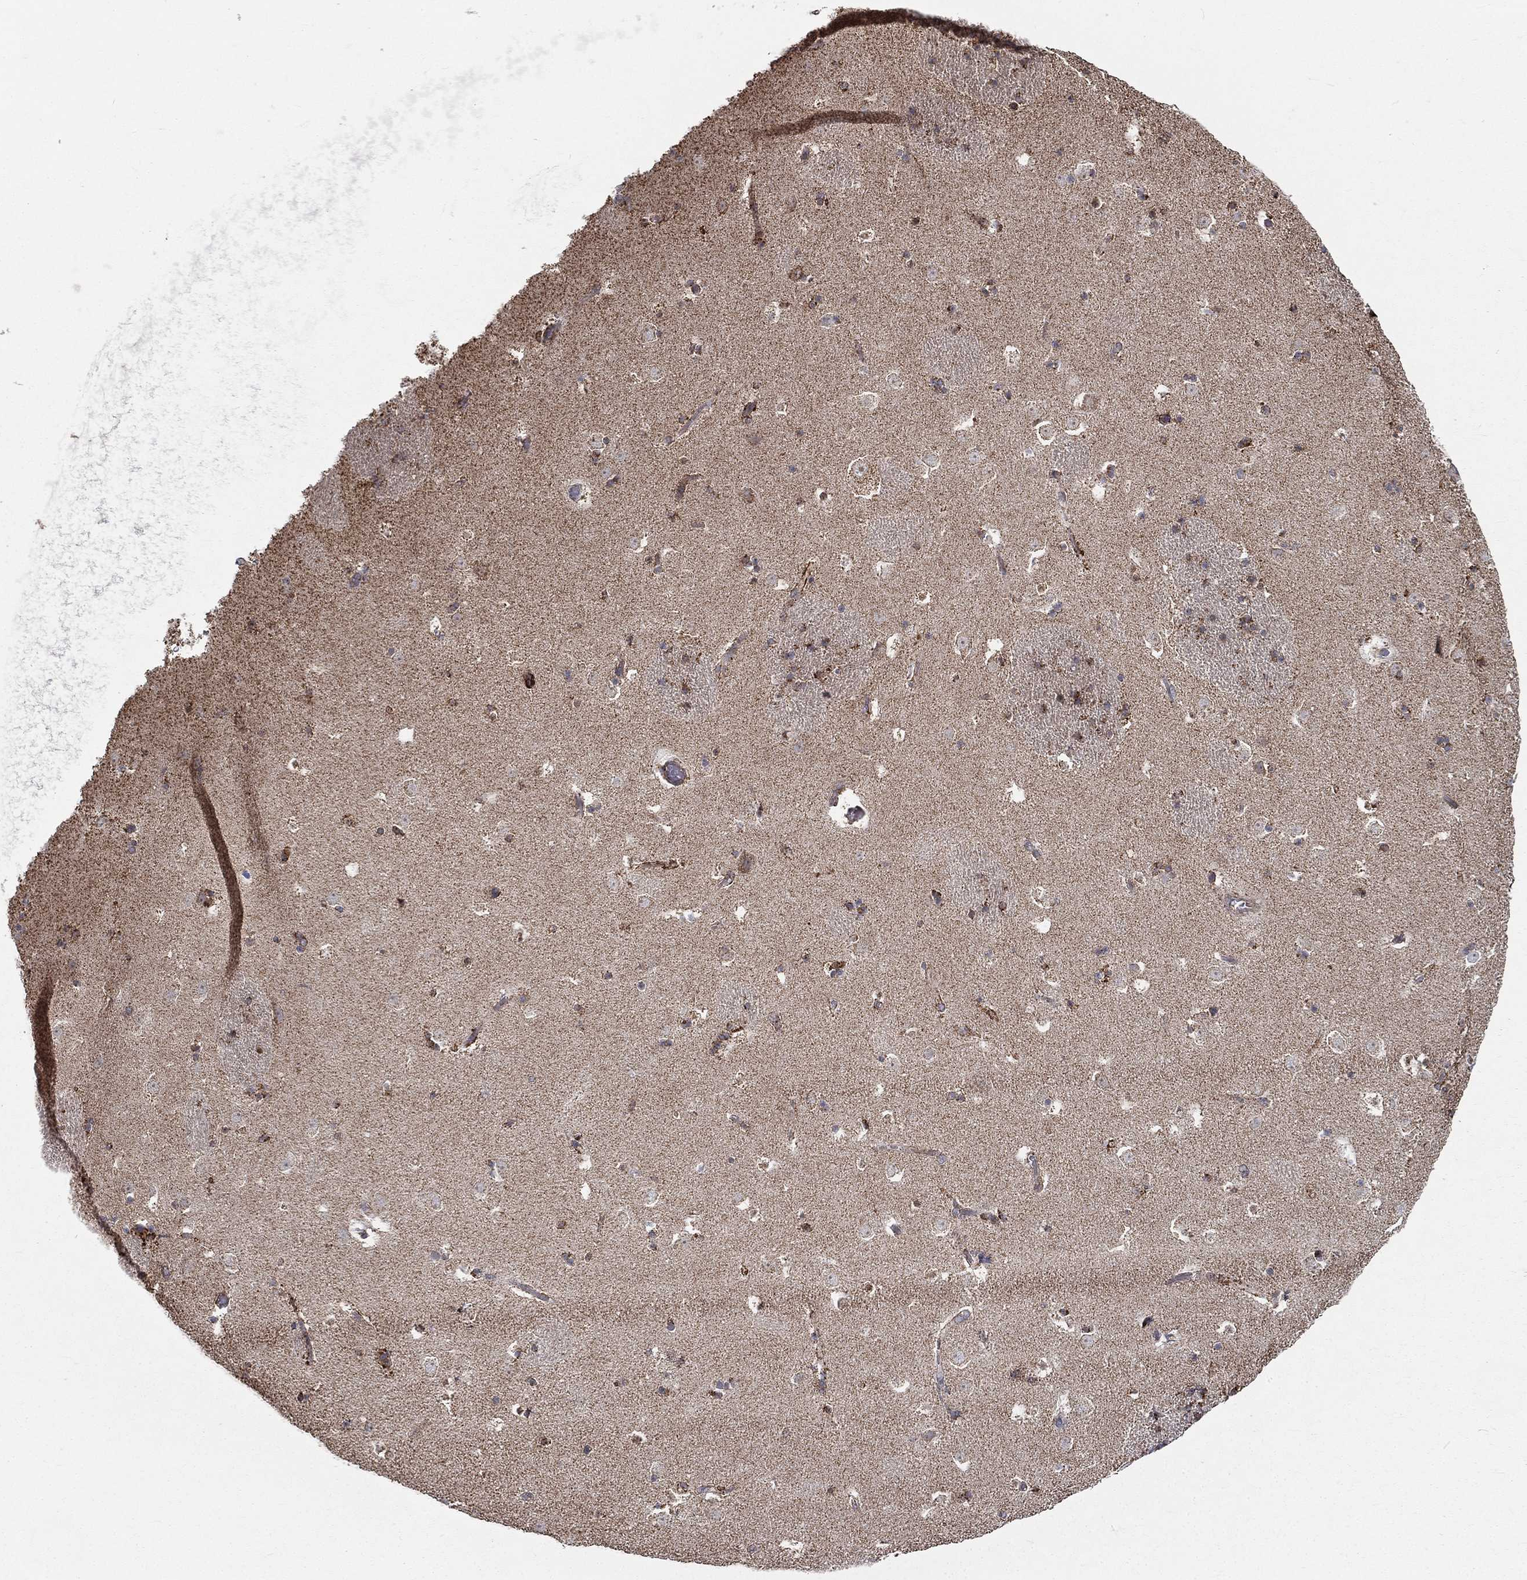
{"staining": {"intensity": "strong", "quantity": "<25%", "location": "cytoplasmic/membranous"}, "tissue": "caudate", "cell_type": "Glial cells", "image_type": "normal", "snomed": [{"axis": "morphology", "description": "Normal tissue, NOS"}, {"axis": "topography", "description": "Lateral ventricle wall"}], "caption": "Immunohistochemistry of unremarkable caudate displays medium levels of strong cytoplasmic/membranous expression in about <25% of glial cells.", "gene": "RIN3", "patient": {"sex": "female", "age": 42}}